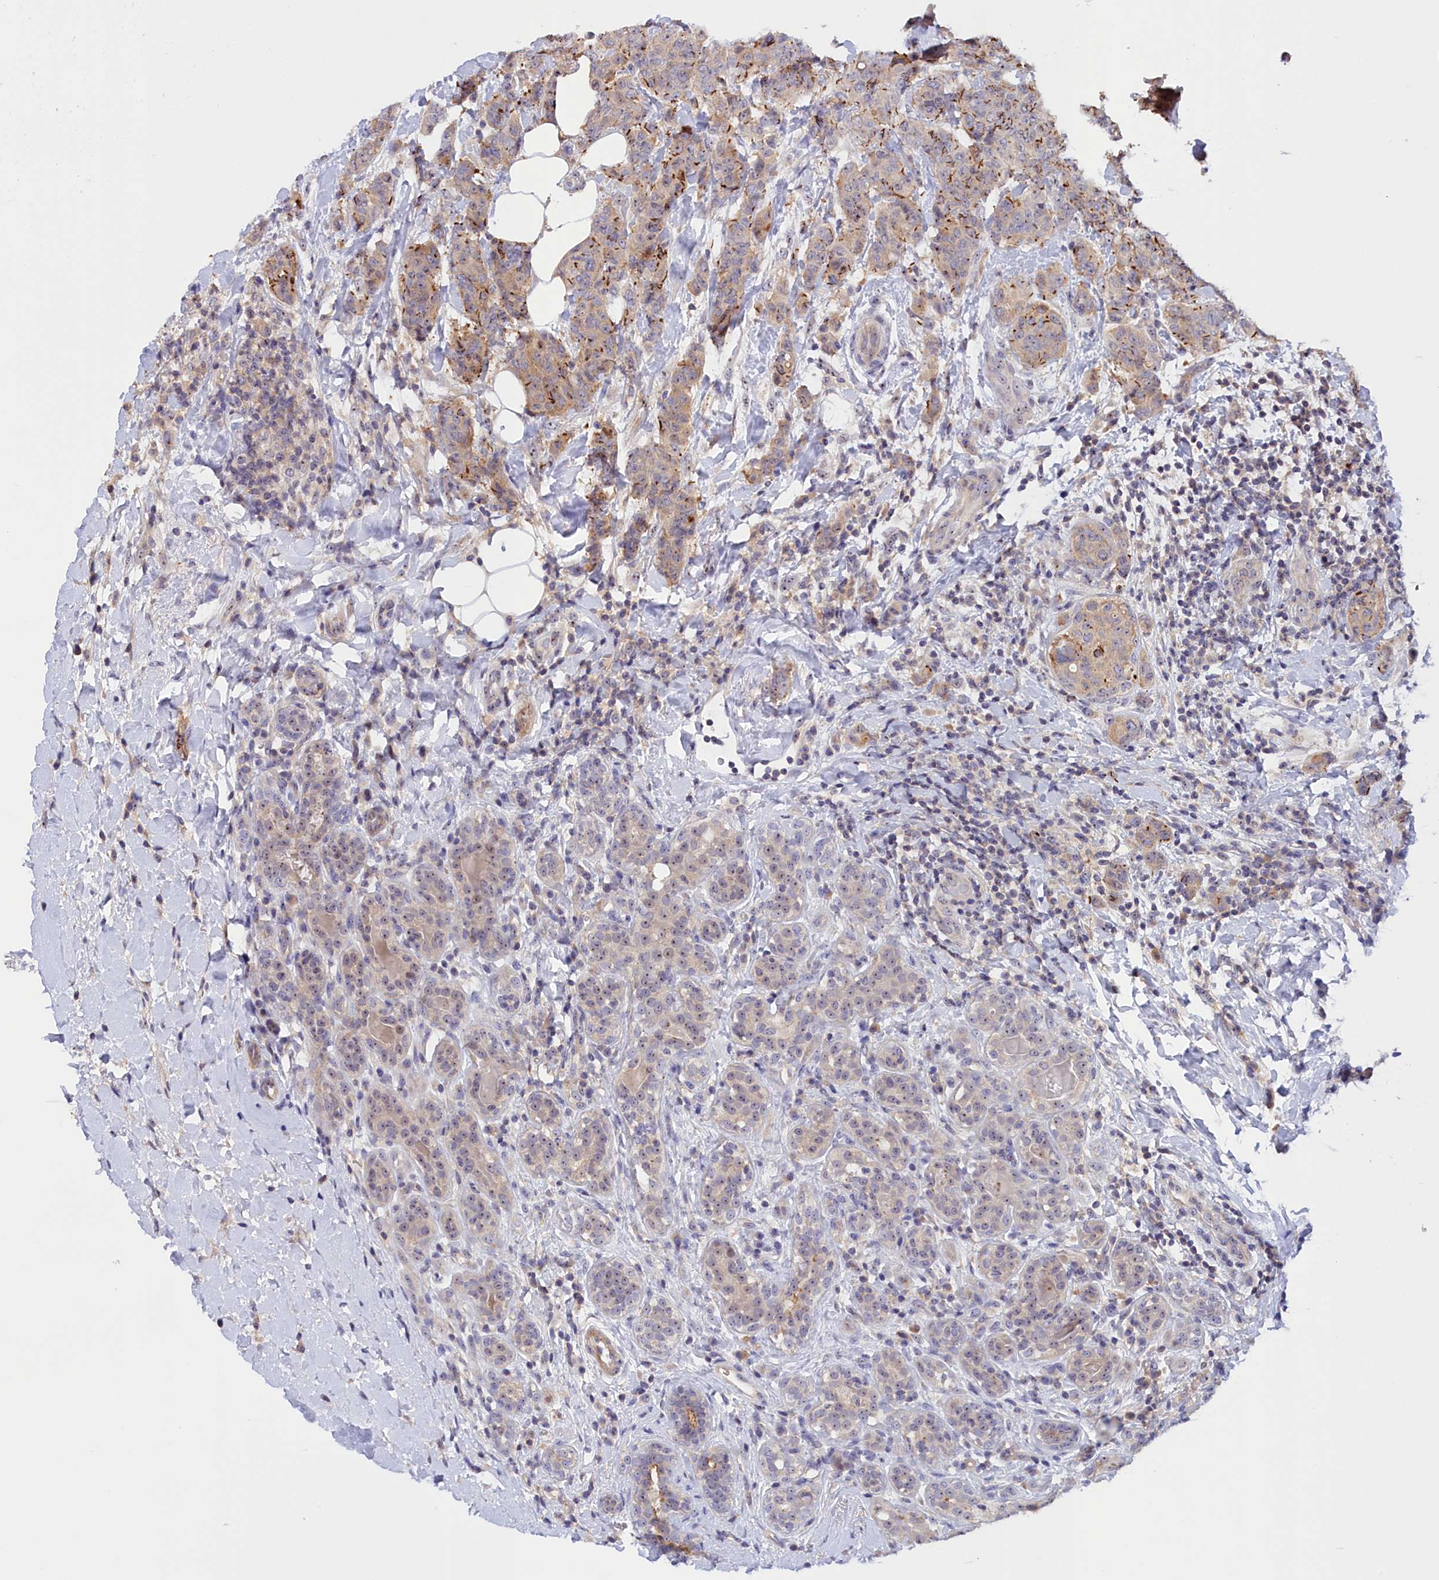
{"staining": {"intensity": "moderate", "quantity": "25%-75%", "location": "cytoplasmic/membranous"}, "tissue": "breast cancer", "cell_type": "Tumor cells", "image_type": "cancer", "snomed": [{"axis": "morphology", "description": "Duct carcinoma"}, {"axis": "topography", "description": "Breast"}], "caption": "Breast intraductal carcinoma stained with a protein marker reveals moderate staining in tumor cells.", "gene": "NEURL4", "patient": {"sex": "female", "age": 40}}